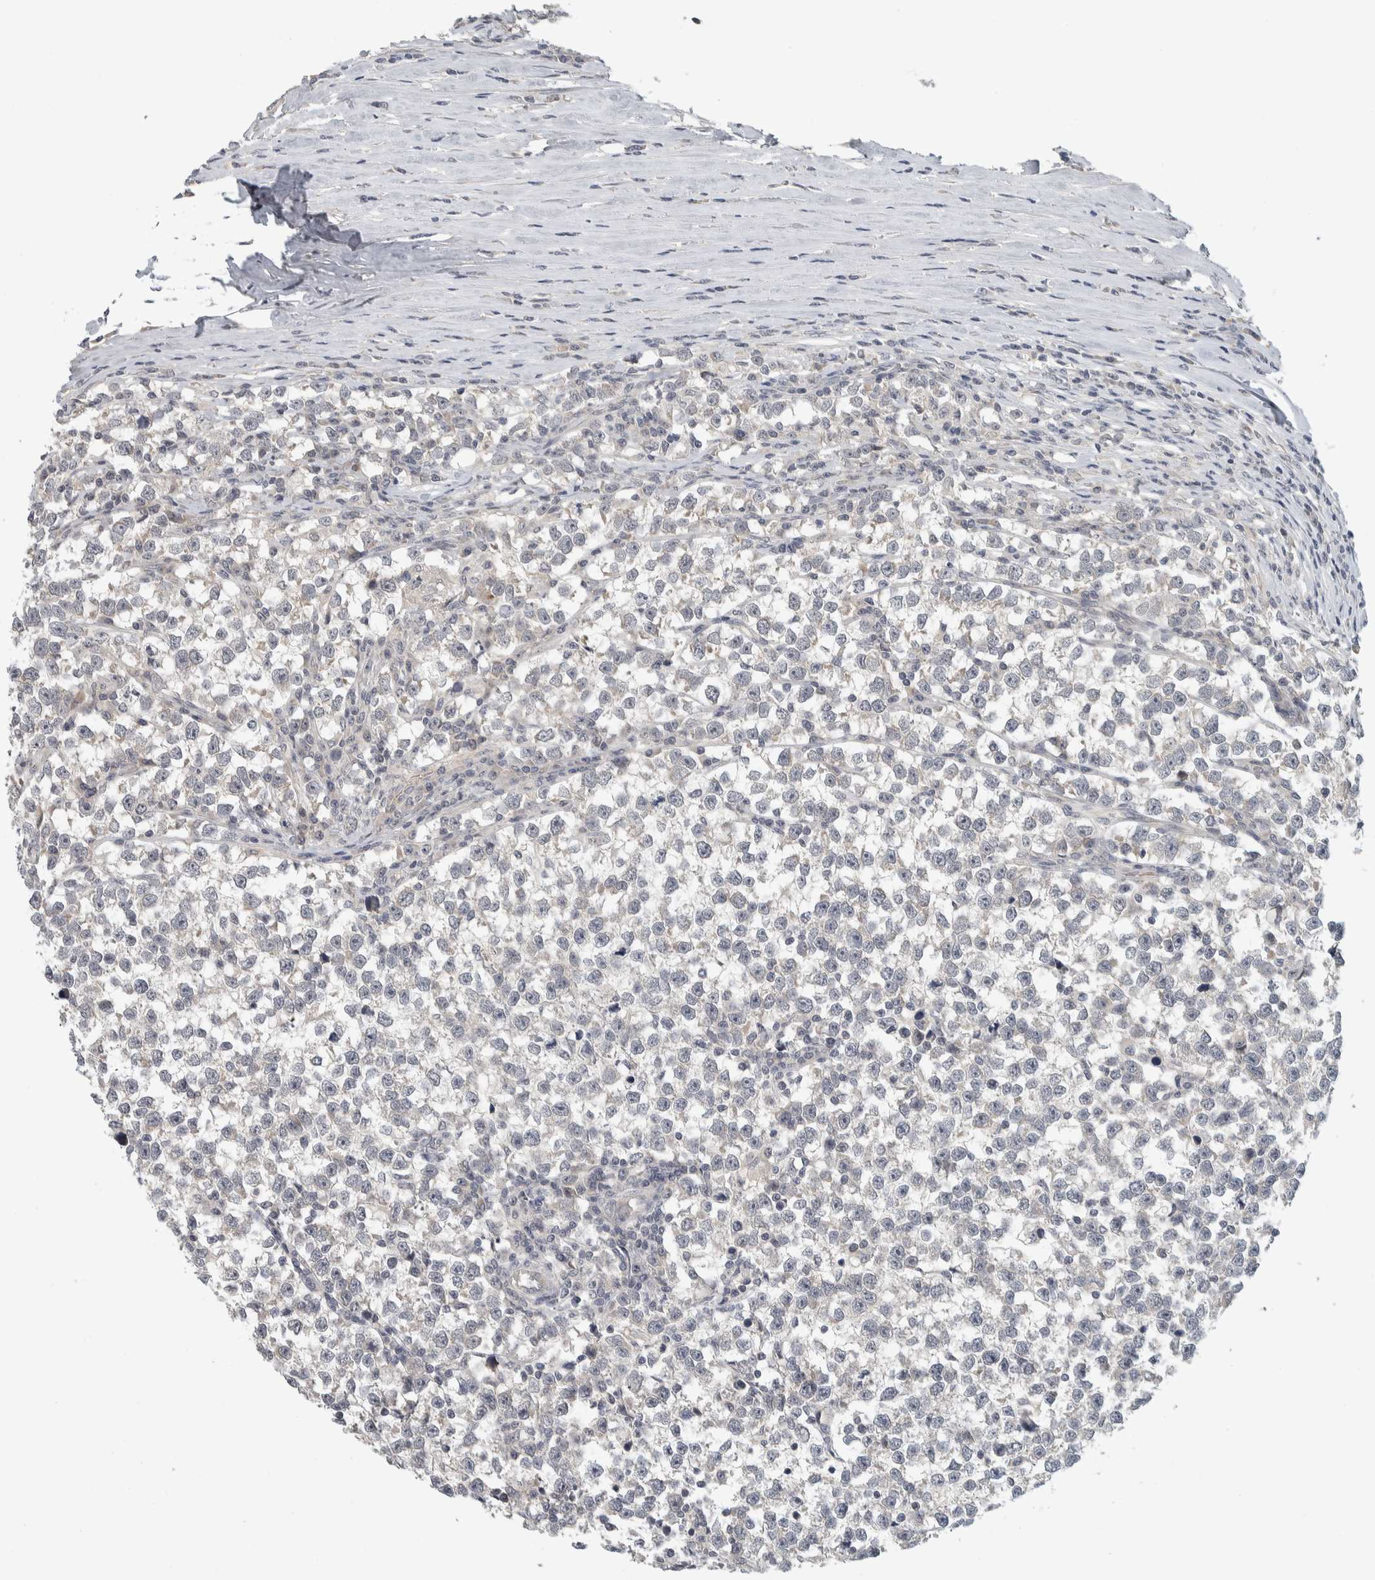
{"staining": {"intensity": "negative", "quantity": "none", "location": "none"}, "tissue": "testis cancer", "cell_type": "Tumor cells", "image_type": "cancer", "snomed": [{"axis": "morphology", "description": "Normal tissue, NOS"}, {"axis": "morphology", "description": "Seminoma, NOS"}, {"axis": "topography", "description": "Testis"}], "caption": "A photomicrograph of seminoma (testis) stained for a protein reveals no brown staining in tumor cells.", "gene": "AFP", "patient": {"sex": "male", "age": 43}}